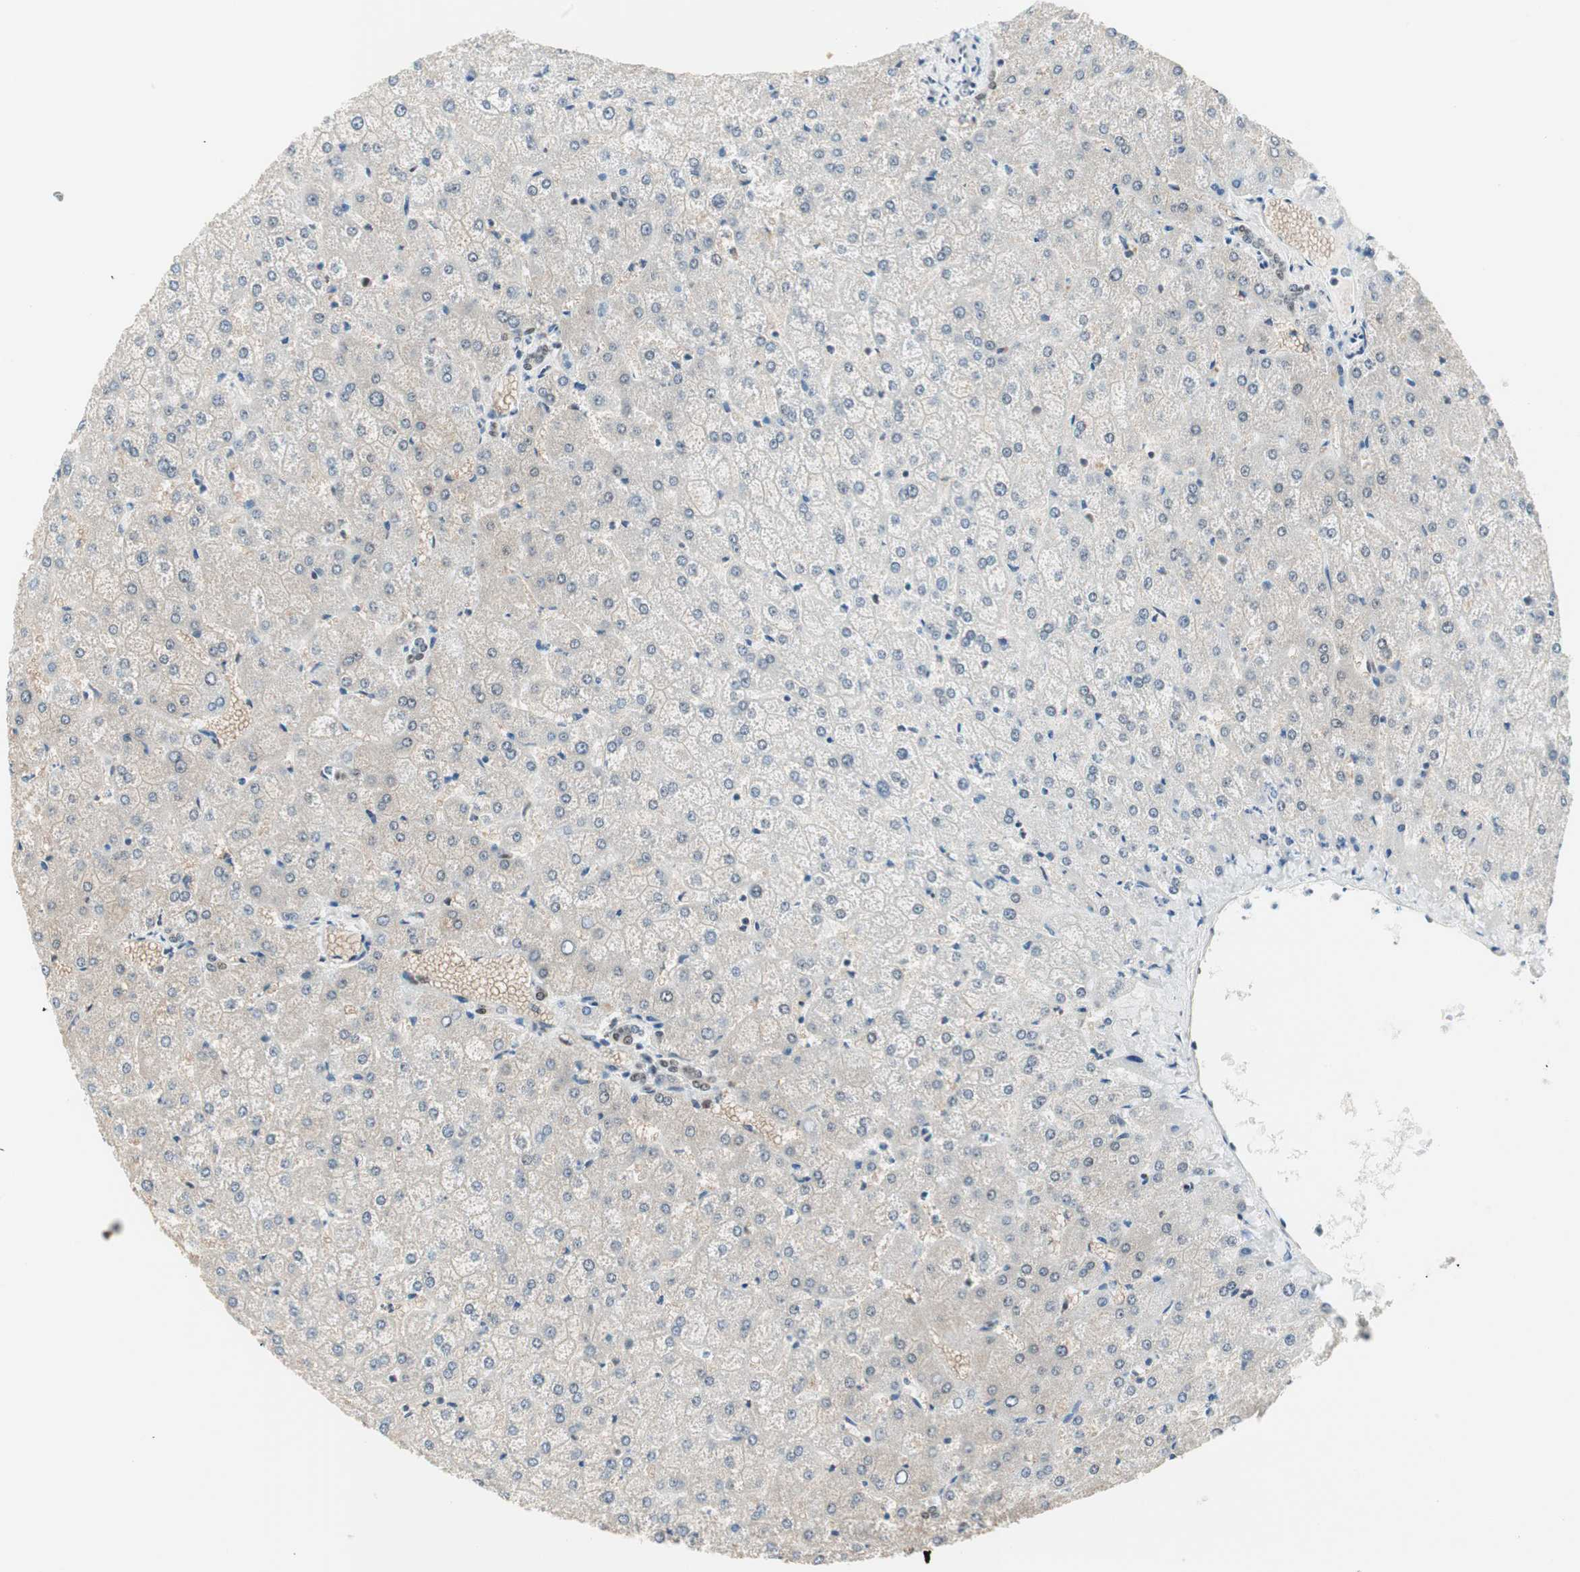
{"staining": {"intensity": "weak", "quantity": ">75%", "location": "nuclear"}, "tissue": "liver", "cell_type": "Cholangiocytes", "image_type": "normal", "snomed": [{"axis": "morphology", "description": "Normal tissue, NOS"}, {"axis": "topography", "description": "Liver"}], "caption": "Approximately >75% of cholangiocytes in unremarkable liver reveal weak nuclear protein staining as visualized by brown immunohistochemical staining.", "gene": "ZBTB17", "patient": {"sex": "female", "age": 32}}